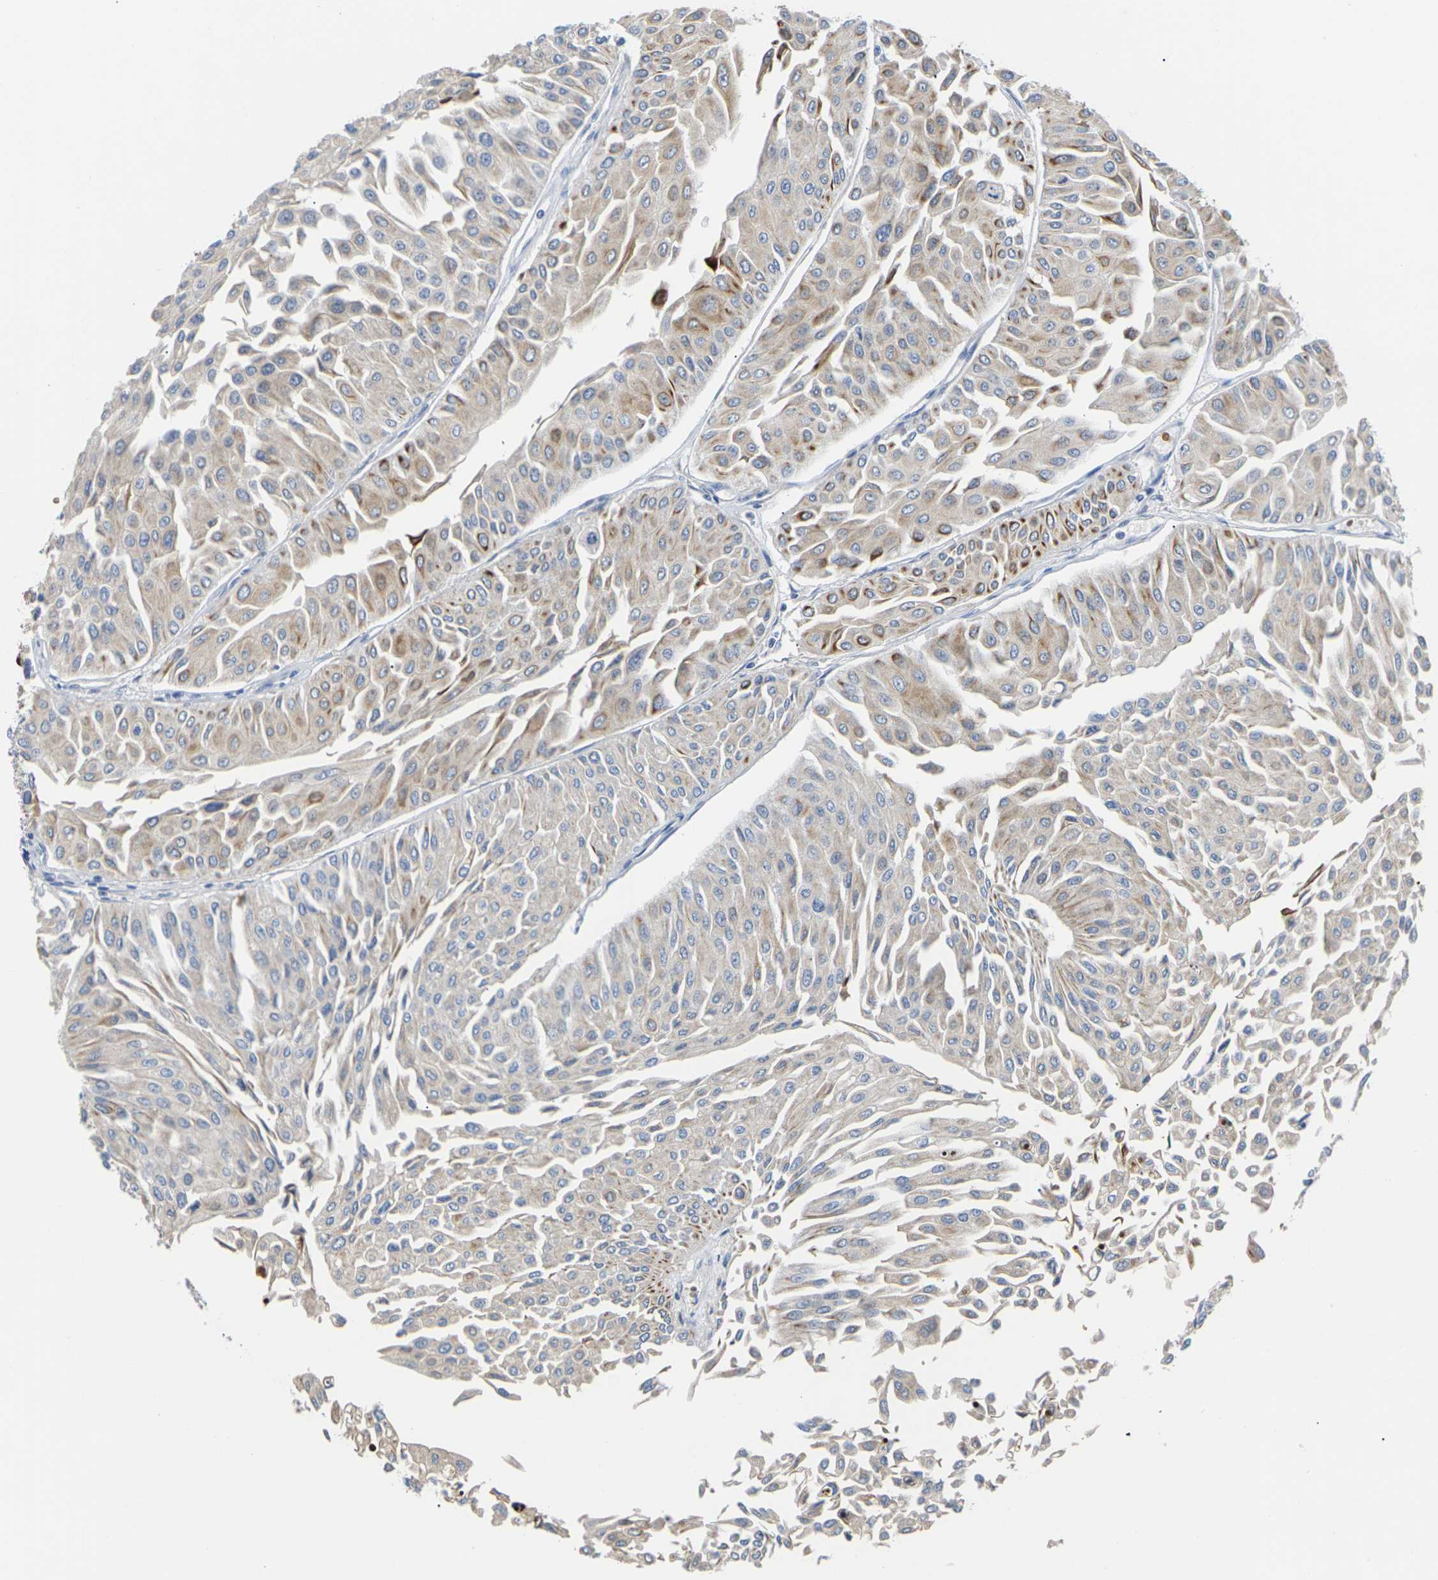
{"staining": {"intensity": "moderate", "quantity": "25%-75%", "location": "cytoplasmic/membranous"}, "tissue": "urothelial cancer", "cell_type": "Tumor cells", "image_type": "cancer", "snomed": [{"axis": "morphology", "description": "Urothelial carcinoma, Low grade"}, {"axis": "topography", "description": "Urinary bladder"}], "caption": "Immunohistochemical staining of urothelial cancer demonstrates medium levels of moderate cytoplasmic/membranous protein positivity in about 25%-75% of tumor cells. (DAB IHC with brightfield microscopy, high magnification).", "gene": "TMCO4", "patient": {"sex": "male", "age": 67}}